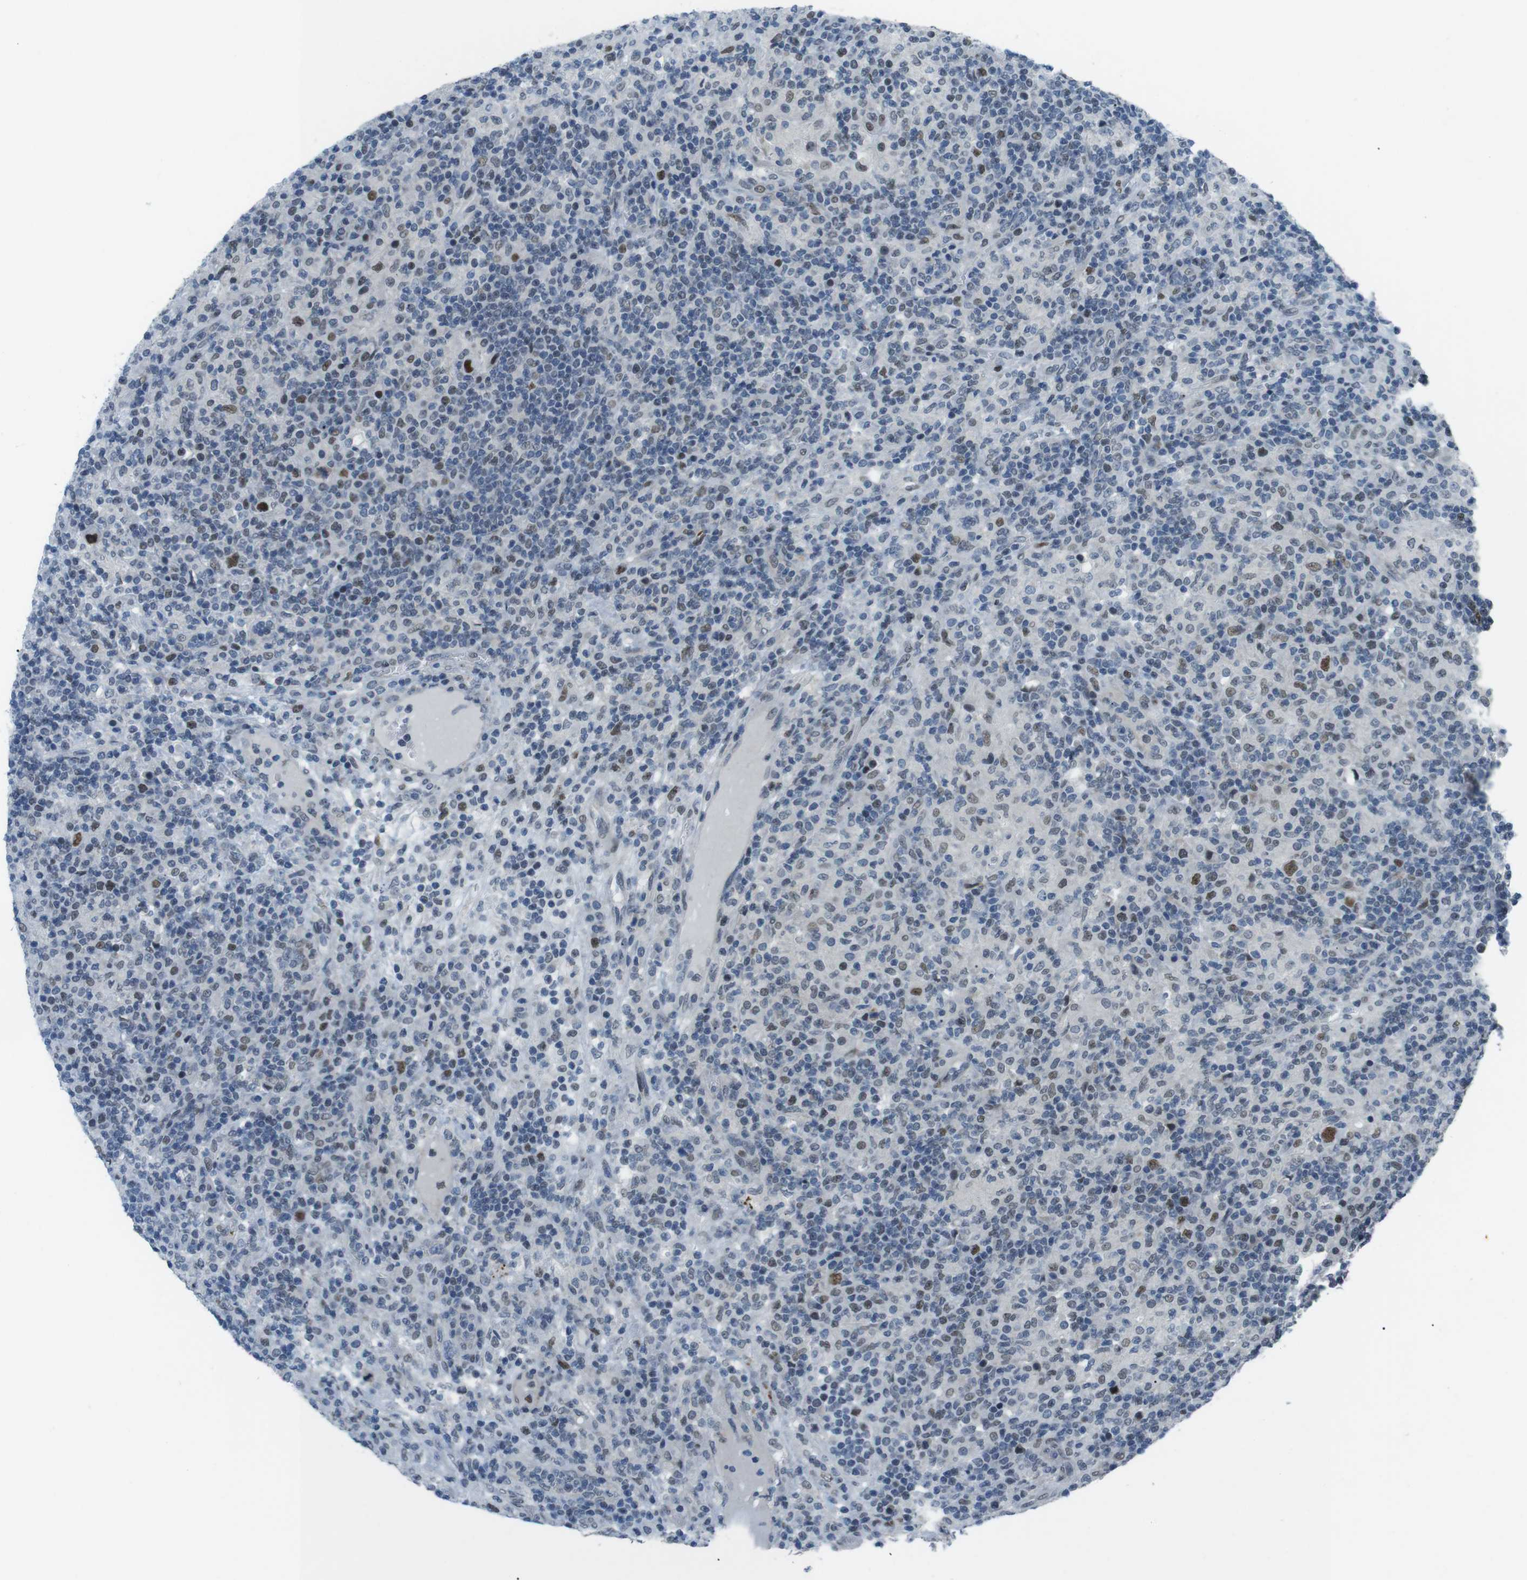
{"staining": {"intensity": "moderate", "quantity": ">75%", "location": "nuclear"}, "tissue": "lymphoma", "cell_type": "Tumor cells", "image_type": "cancer", "snomed": [{"axis": "morphology", "description": "Hodgkin's disease, NOS"}, {"axis": "topography", "description": "Lymph node"}], "caption": "Lymphoma stained with DAB IHC demonstrates medium levels of moderate nuclear staining in about >75% of tumor cells.", "gene": "SMCO2", "patient": {"sex": "male", "age": 70}}